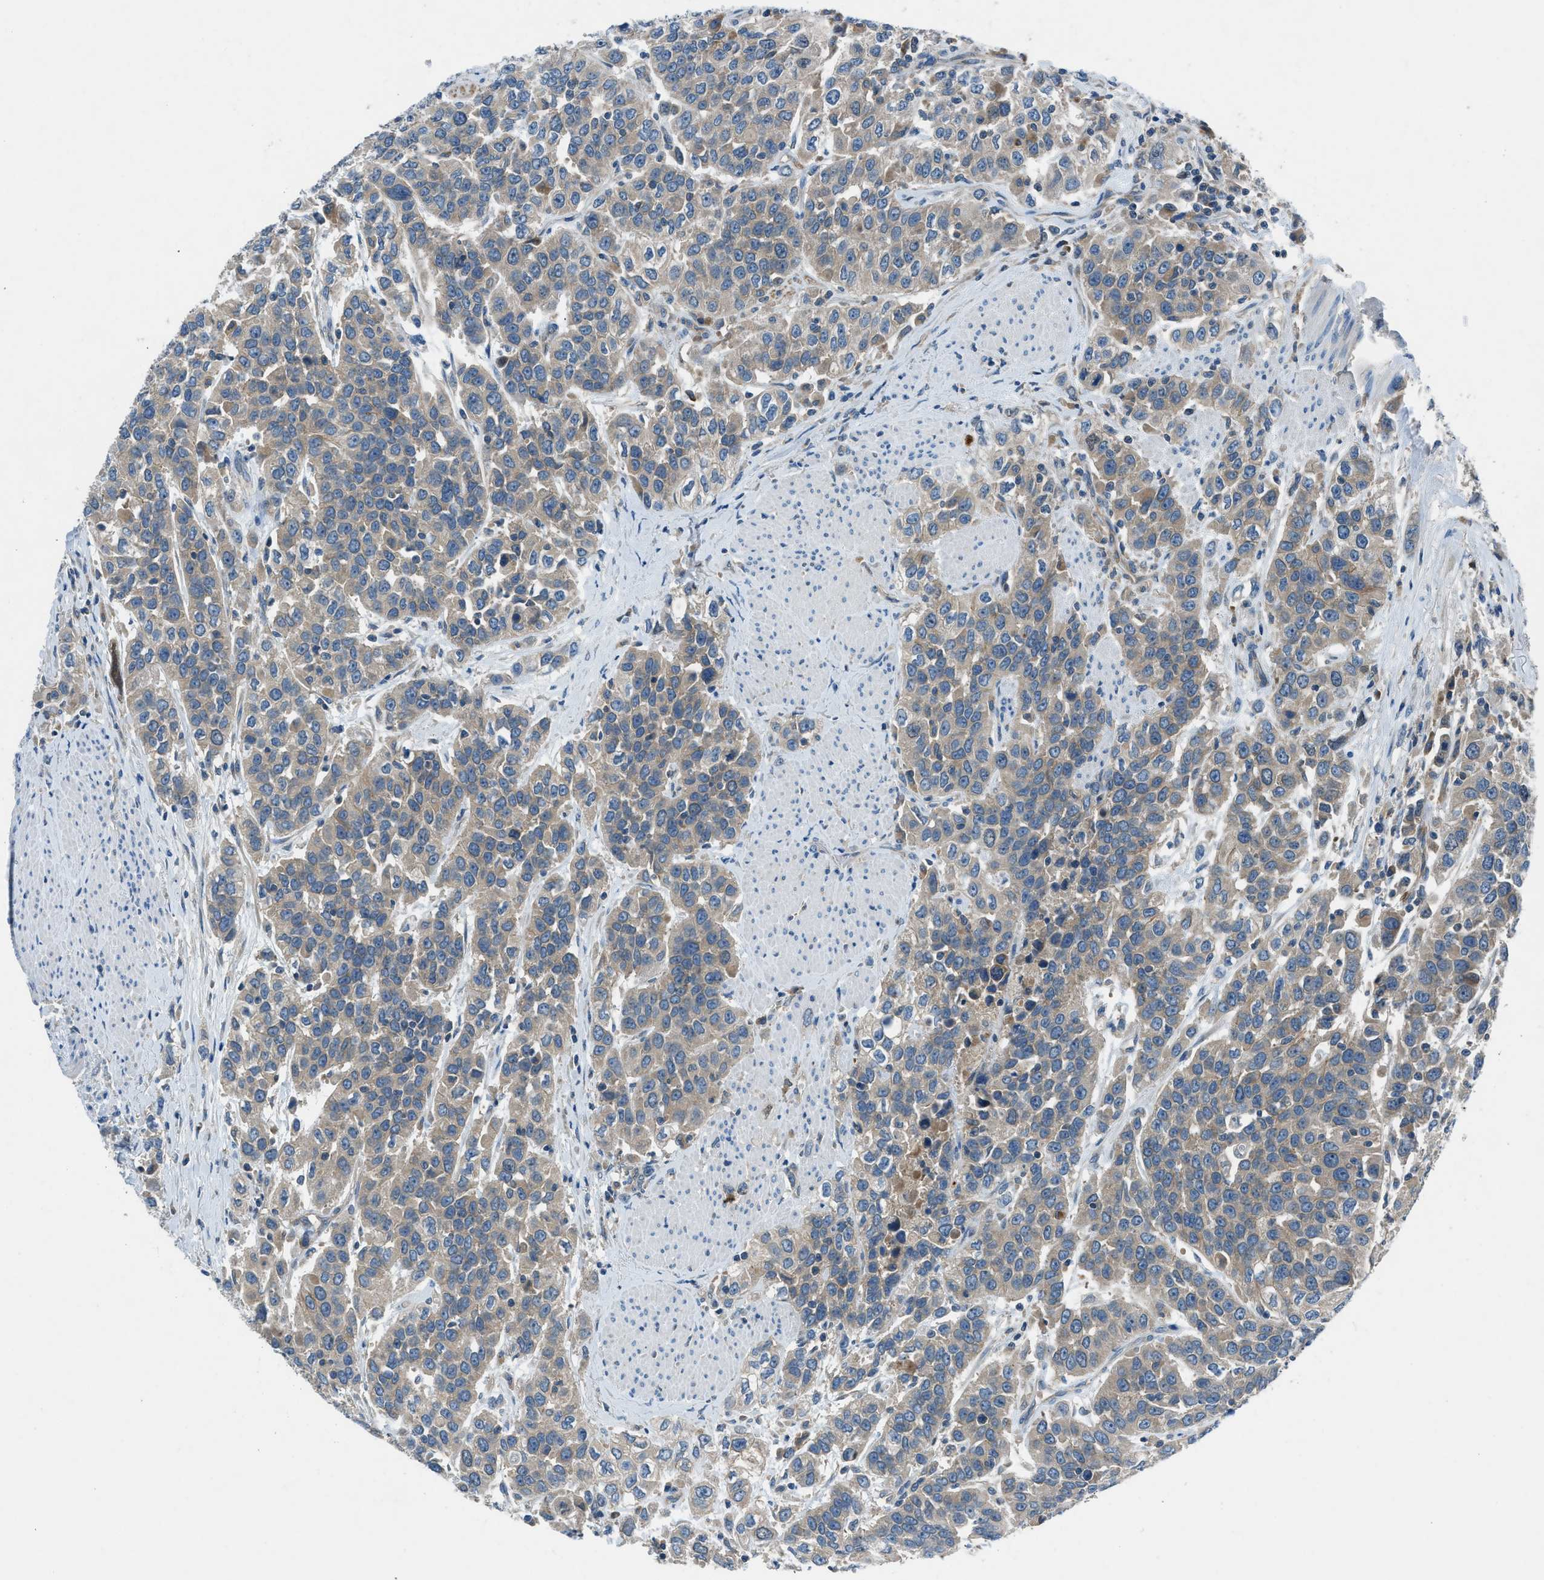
{"staining": {"intensity": "weak", "quantity": ">75%", "location": "cytoplasmic/membranous"}, "tissue": "urothelial cancer", "cell_type": "Tumor cells", "image_type": "cancer", "snomed": [{"axis": "morphology", "description": "Urothelial carcinoma, High grade"}, {"axis": "topography", "description": "Urinary bladder"}], "caption": "Protein expression analysis of human urothelial carcinoma (high-grade) reveals weak cytoplasmic/membranous positivity in approximately >75% of tumor cells.", "gene": "BMP1", "patient": {"sex": "female", "age": 80}}